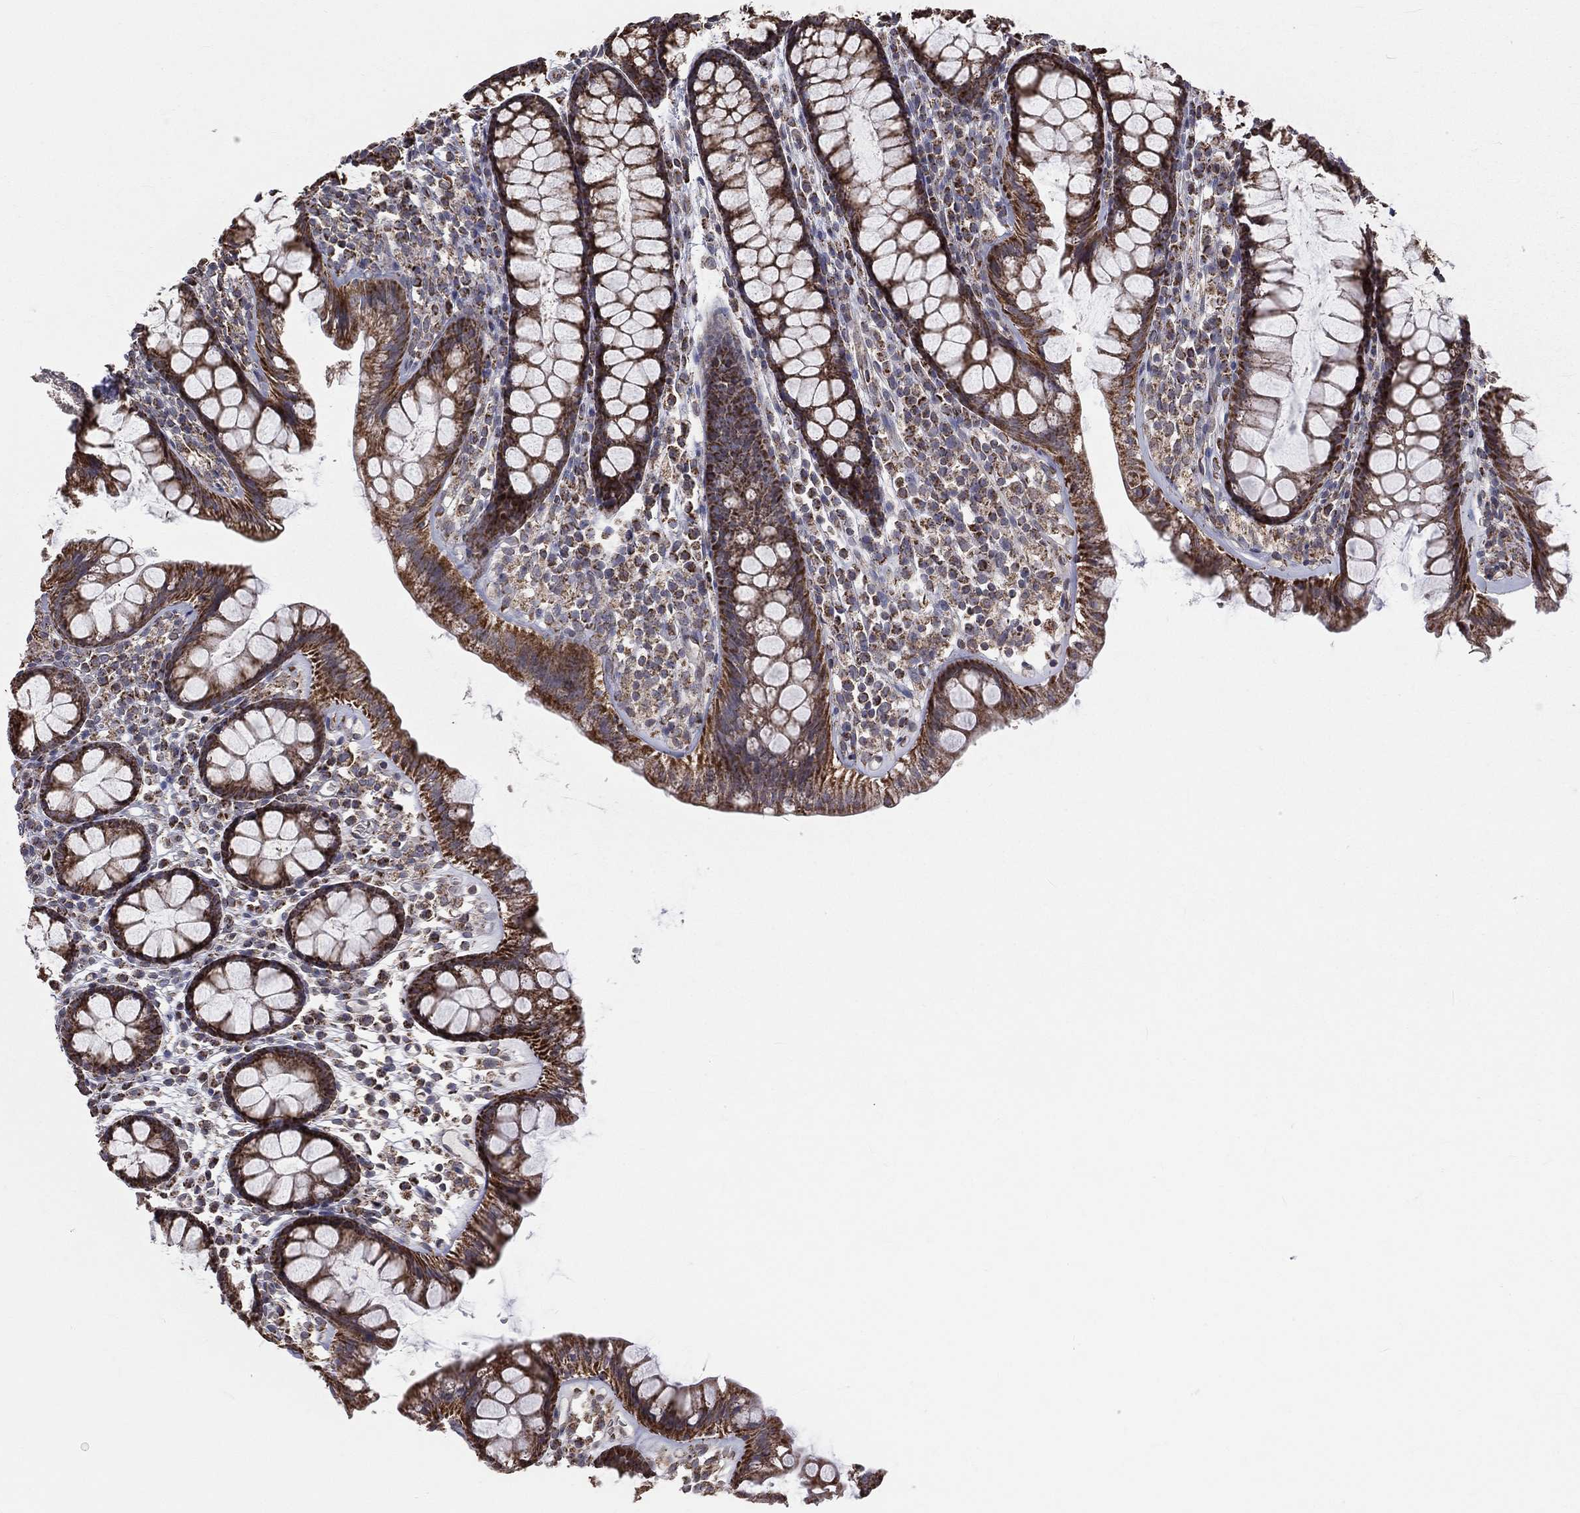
{"staining": {"intensity": "negative", "quantity": "none", "location": "none"}, "tissue": "colon", "cell_type": "Endothelial cells", "image_type": "normal", "snomed": [{"axis": "morphology", "description": "Normal tissue, NOS"}, {"axis": "topography", "description": "Colon"}], "caption": "Immunohistochemical staining of unremarkable human colon demonstrates no significant expression in endothelial cells.", "gene": "MRPL46", "patient": {"sex": "male", "age": 76}}